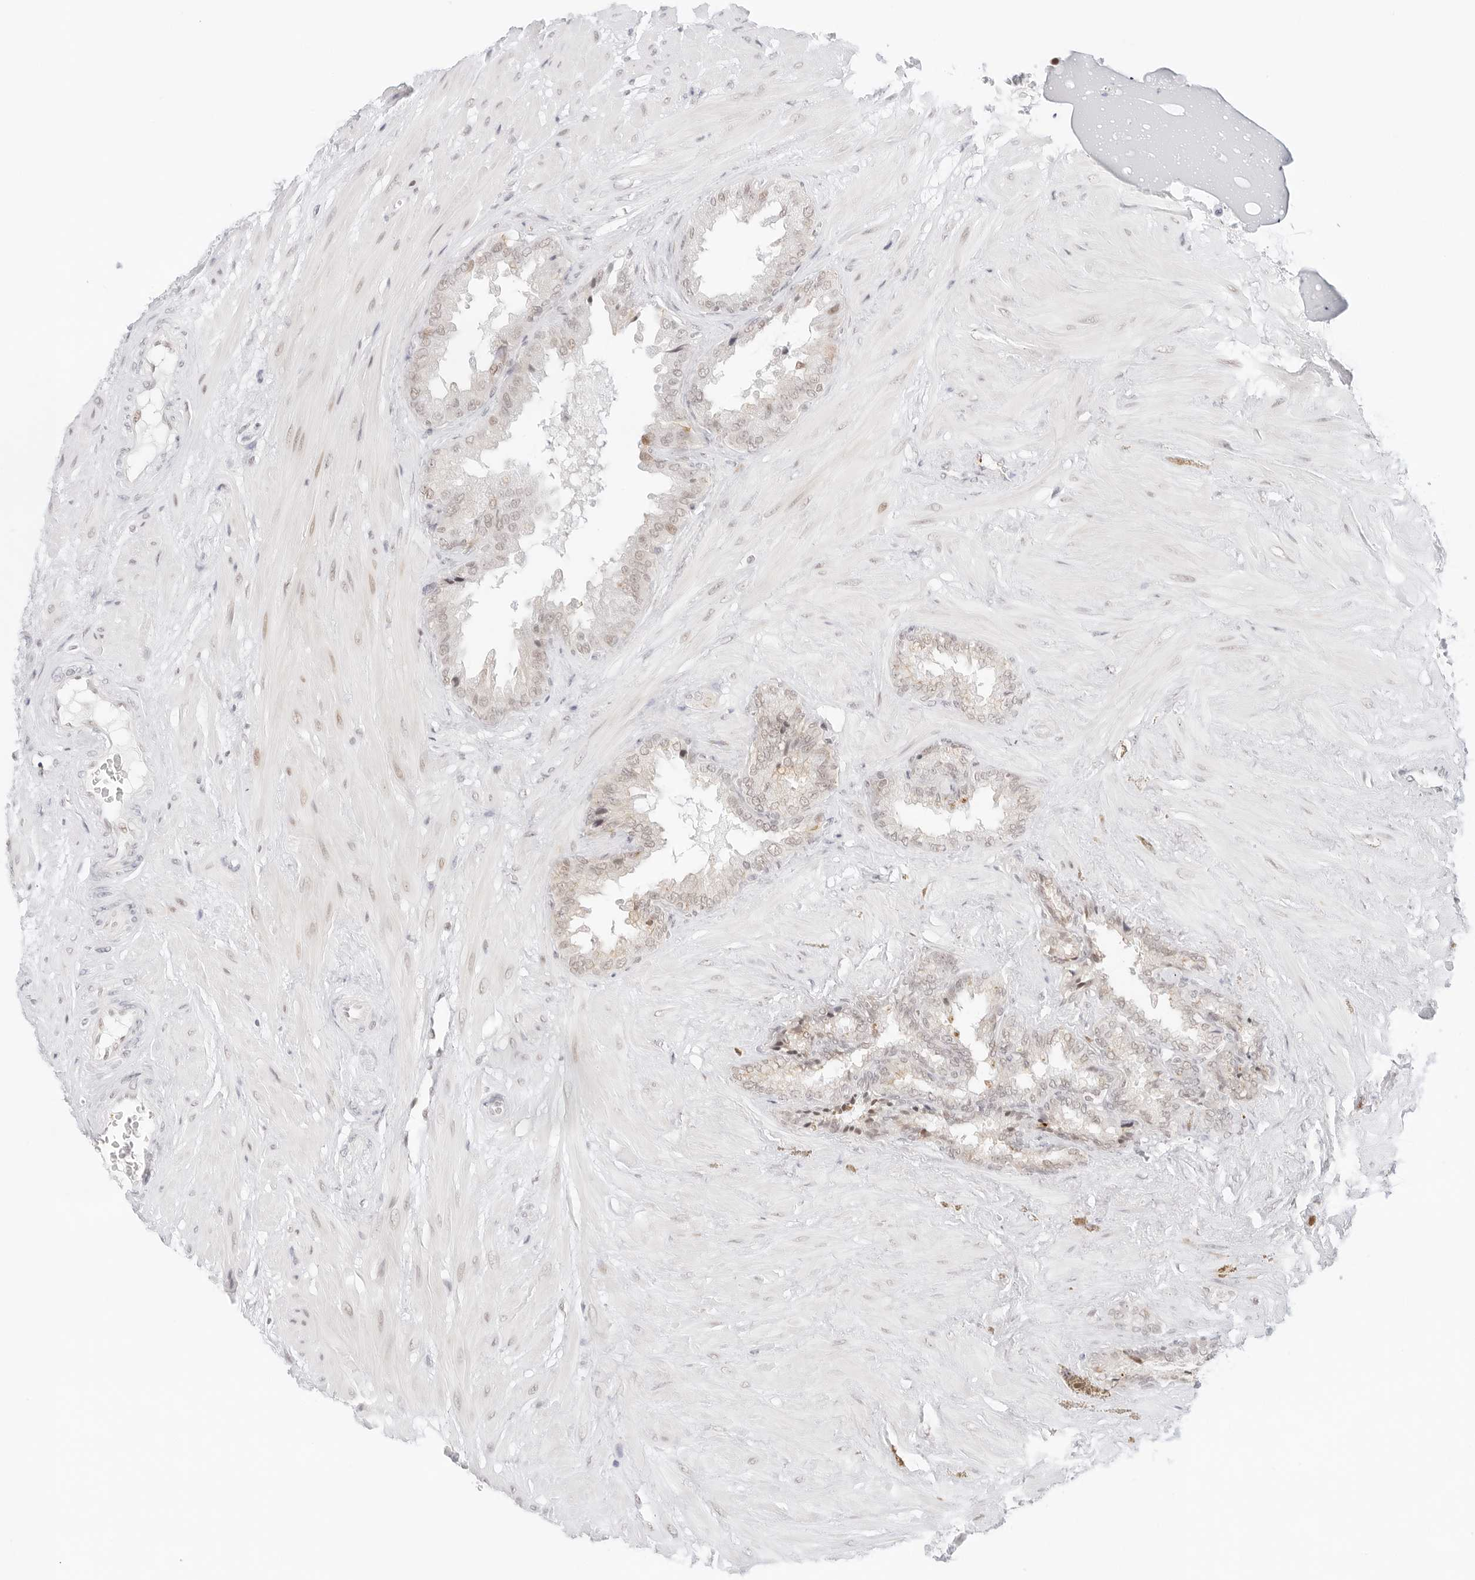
{"staining": {"intensity": "moderate", "quantity": "<25%", "location": "cytoplasmic/membranous"}, "tissue": "seminal vesicle", "cell_type": "Glandular cells", "image_type": "normal", "snomed": [{"axis": "morphology", "description": "Normal tissue, NOS"}, {"axis": "topography", "description": "Seminal veicle"}], "caption": "Glandular cells display moderate cytoplasmic/membranous positivity in about <25% of cells in benign seminal vesicle.", "gene": "GNAS", "patient": {"sex": "male", "age": 46}}